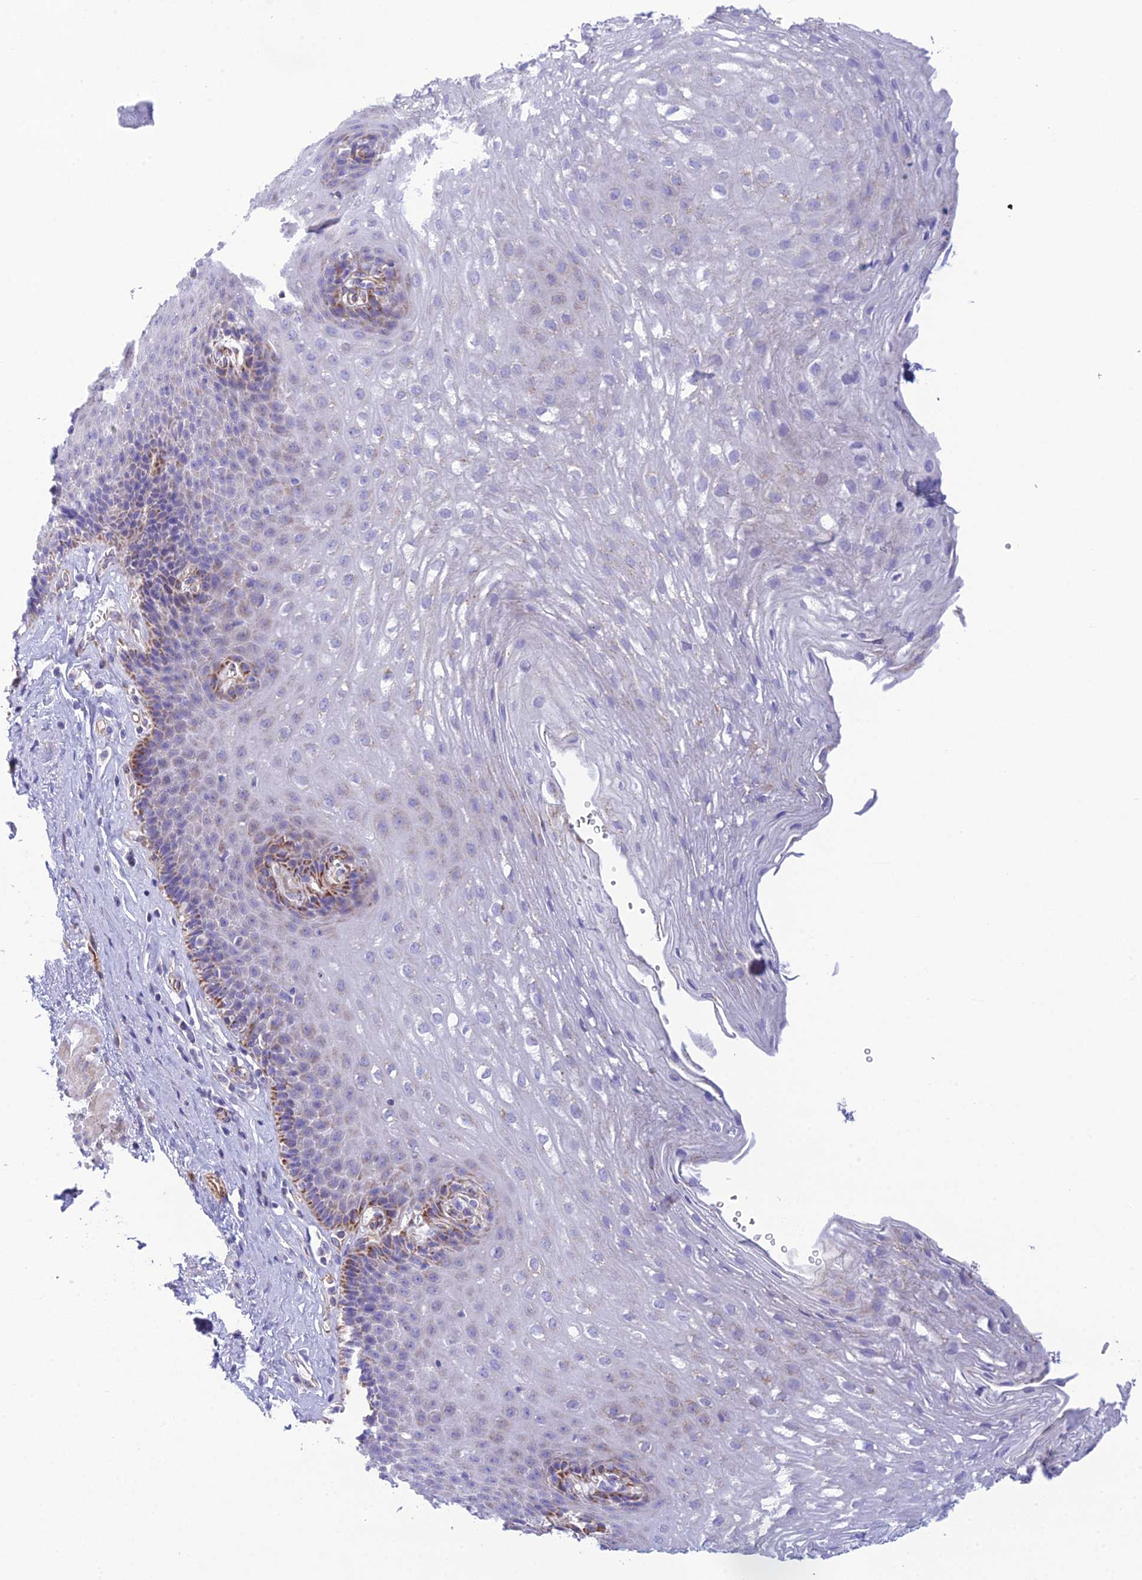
{"staining": {"intensity": "moderate", "quantity": "<25%", "location": "cytoplasmic/membranous"}, "tissue": "esophagus", "cell_type": "Squamous epithelial cells", "image_type": "normal", "snomed": [{"axis": "morphology", "description": "Normal tissue, NOS"}, {"axis": "topography", "description": "Esophagus"}], "caption": "Immunohistochemistry (DAB (3,3'-diaminobenzidine)) staining of unremarkable esophagus shows moderate cytoplasmic/membranous protein staining in approximately <25% of squamous epithelial cells.", "gene": "POMGNT1", "patient": {"sex": "female", "age": 66}}